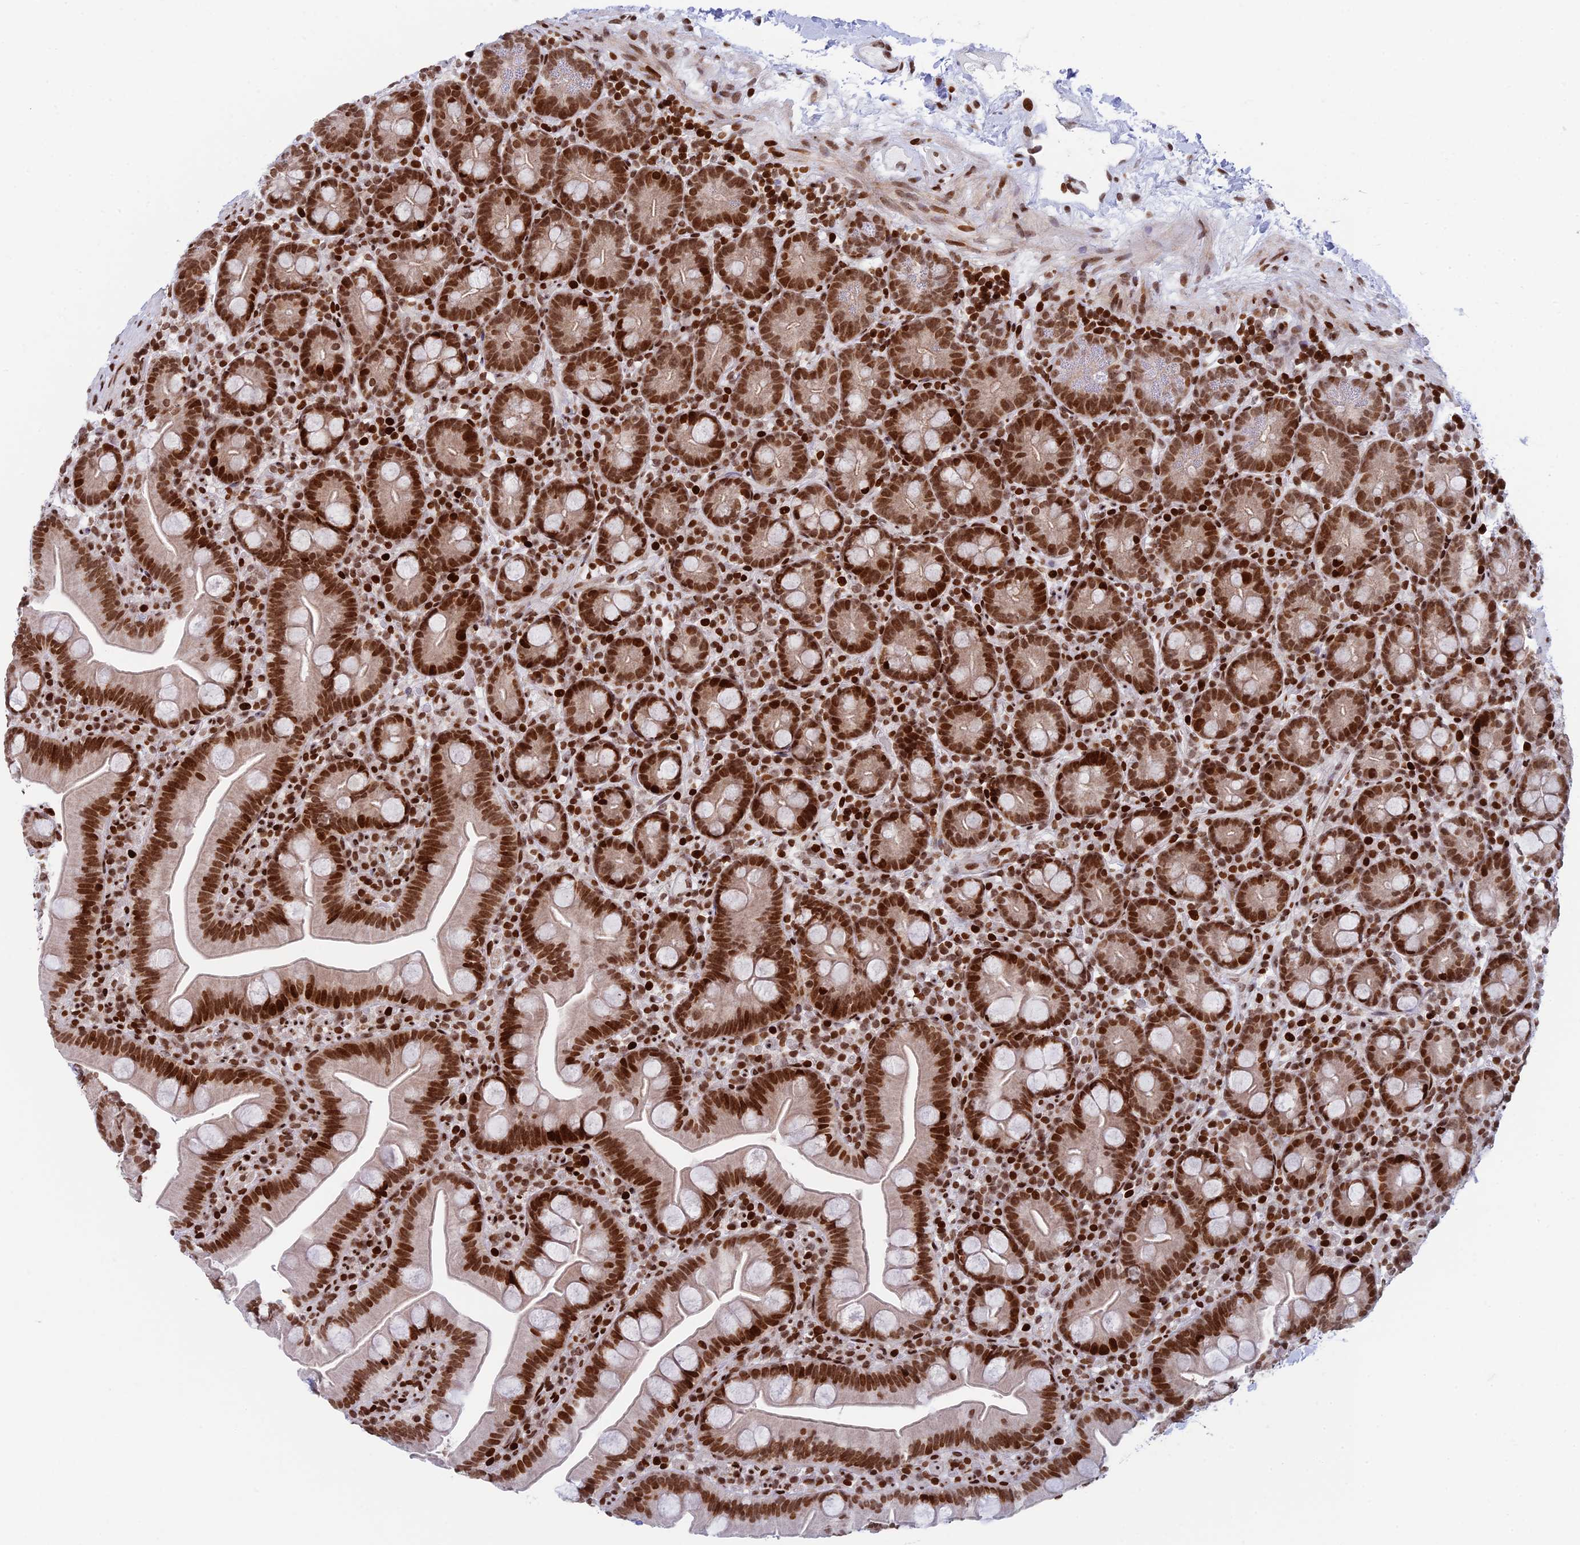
{"staining": {"intensity": "moderate", "quantity": ">75%", "location": "nuclear"}, "tissue": "small intestine", "cell_type": "Glandular cells", "image_type": "normal", "snomed": [{"axis": "morphology", "description": "Normal tissue, NOS"}, {"axis": "topography", "description": "Small intestine"}], "caption": "DAB (3,3'-diaminobenzidine) immunohistochemical staining of benign small intestine exhibits moderate nuclear protein staining in approximately >75% of glandular cells.", "gene": "RPAP1", "patient": {"sex": "female", "age": 68}}